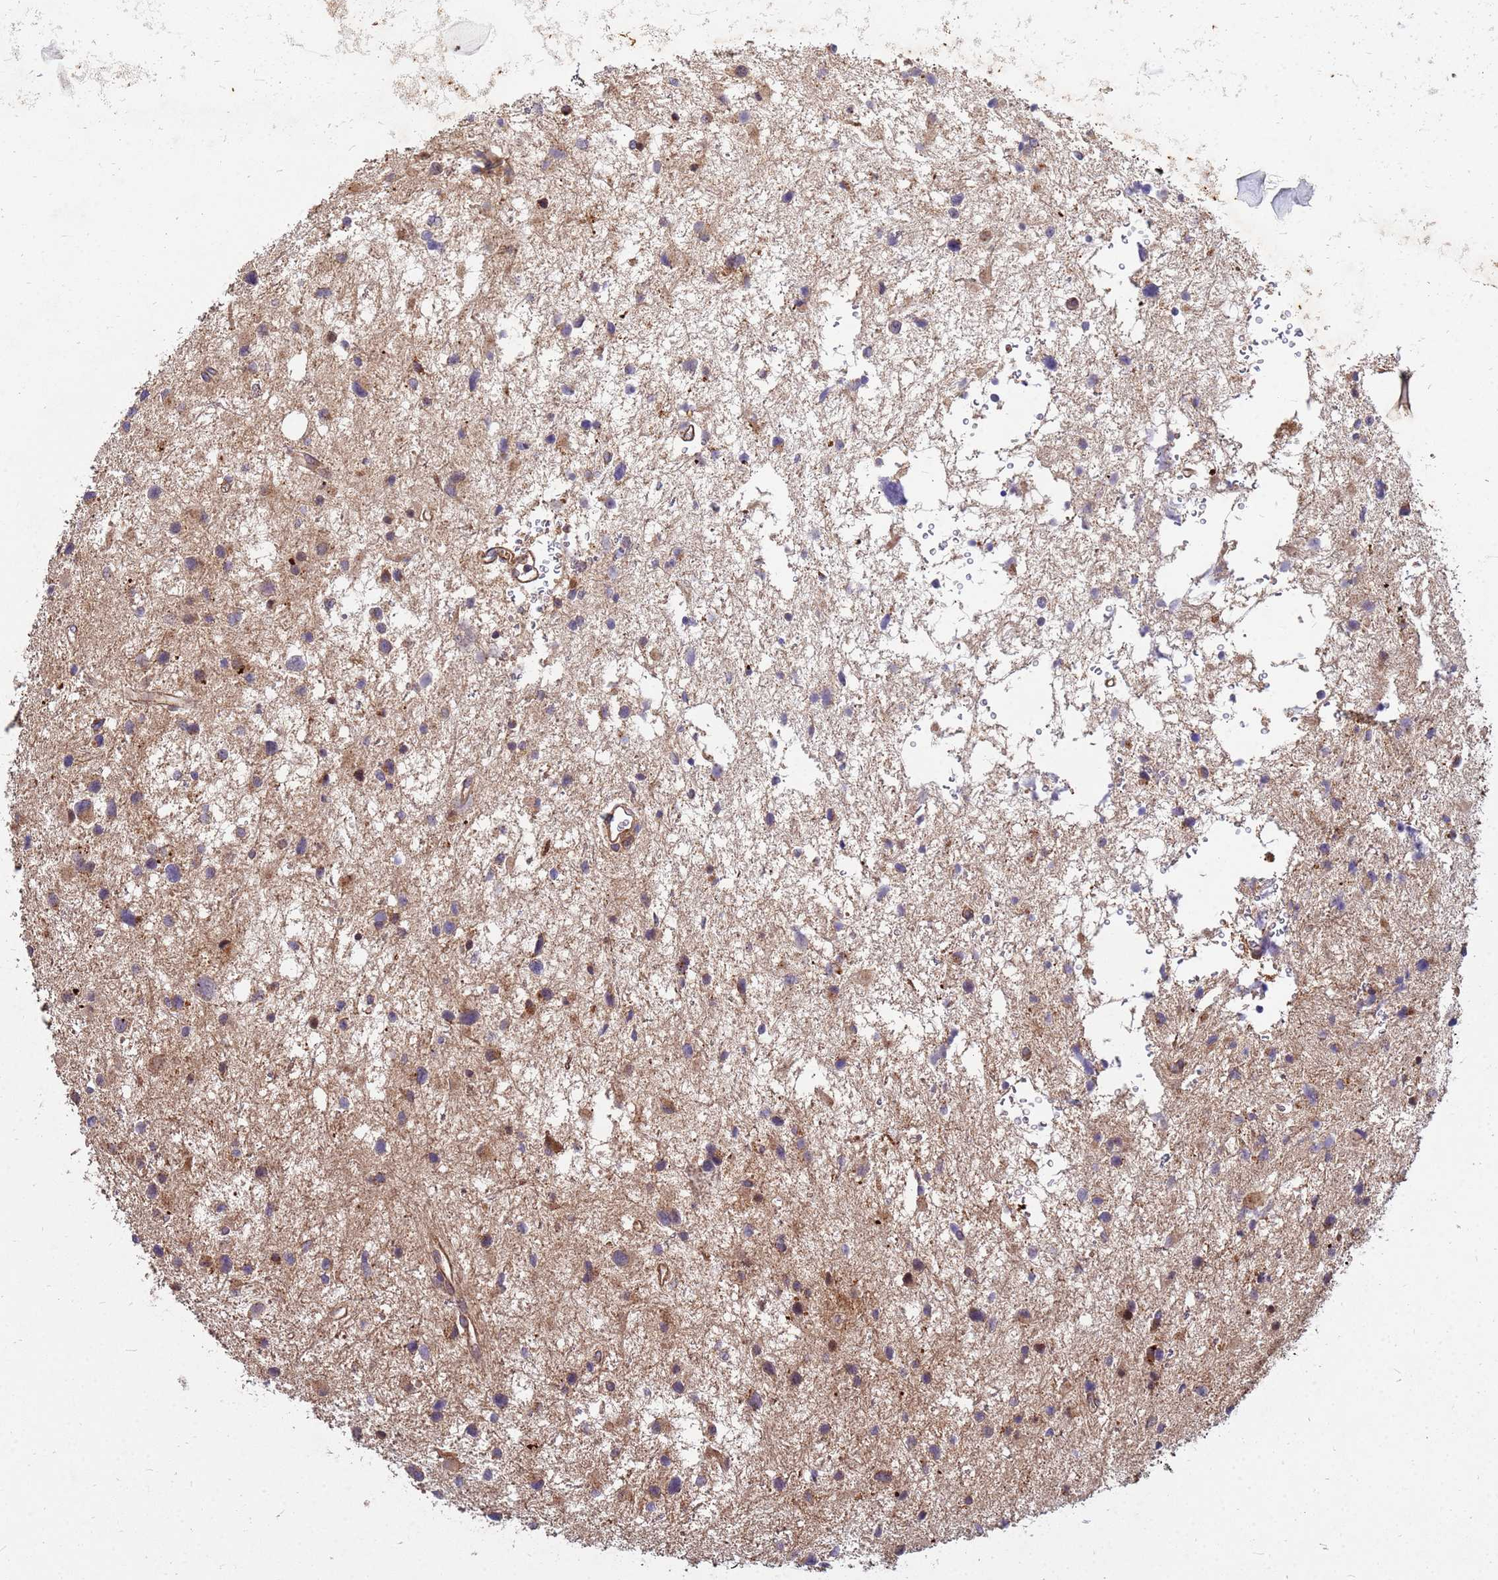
{"staining": {"intensity": "weak", "quantity": ">75%", "location": "cytoplasmic/membranous"}, "tissue": "glioma", "cell_type": "Tumor cells", "image_type": "cancer", "snomed": [{"axis": "morphology", "description": "Glioma, malignant, Low grade"}, {"axis": "topography", "description": "Brain"}], "caption": "Immunohistochemistry staining of malignant glioma (low-grade), which reveals low levels of weak cytoplasmic/membranous positivity in about >75% of tumor cells indicating weak cytoplasmic/membranous protein expression. The staining was performed using DAB (3,3'-diaminobenzidine) (brown) for protein detection and nuclei were counterstained in hematoxylin (blue).", "gene": "CDC34", "patient": {"sex": "female", "age": 32}}